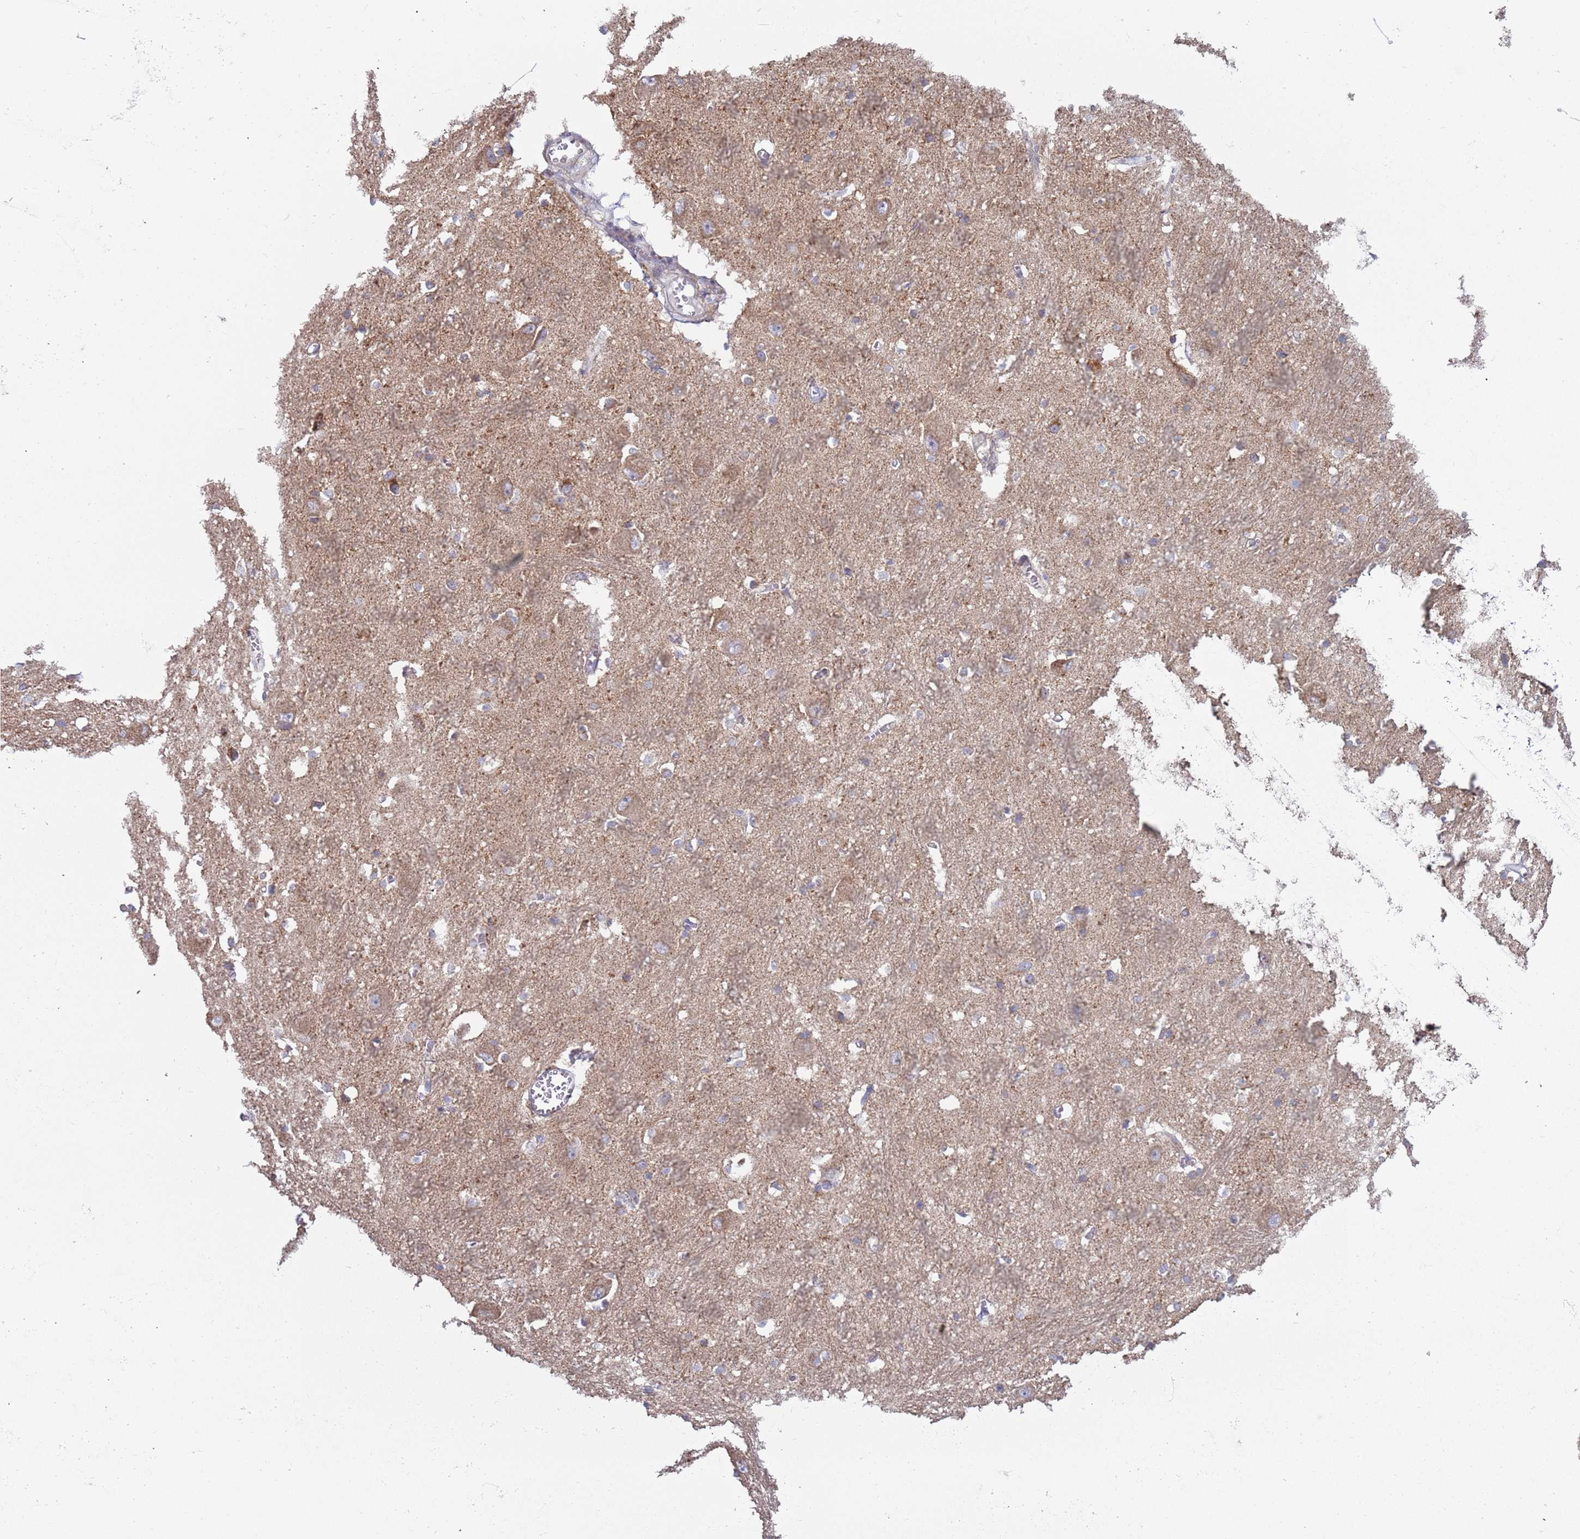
{"staining": {"intensity": "negative", "quantity": "none", "location": "none"}, "tissue": "caudate", "cell_type": "Glial cells", "image_type": "normal", "snomed": [{"axis": "morphology", "description": "Normal tissue, NOS"}, {"axis": "topography", "description": "Lateral ventricle wall"}], "caption": "IHC of benign caudate reveals no staining in glial cells. (DAB (3,3'-diaminobenzidine) immunohistochemistry (IHC) with hematoxylin counter stain).", "gene": "DIP2B", "patient": {"sex": "male", "age": 37}}